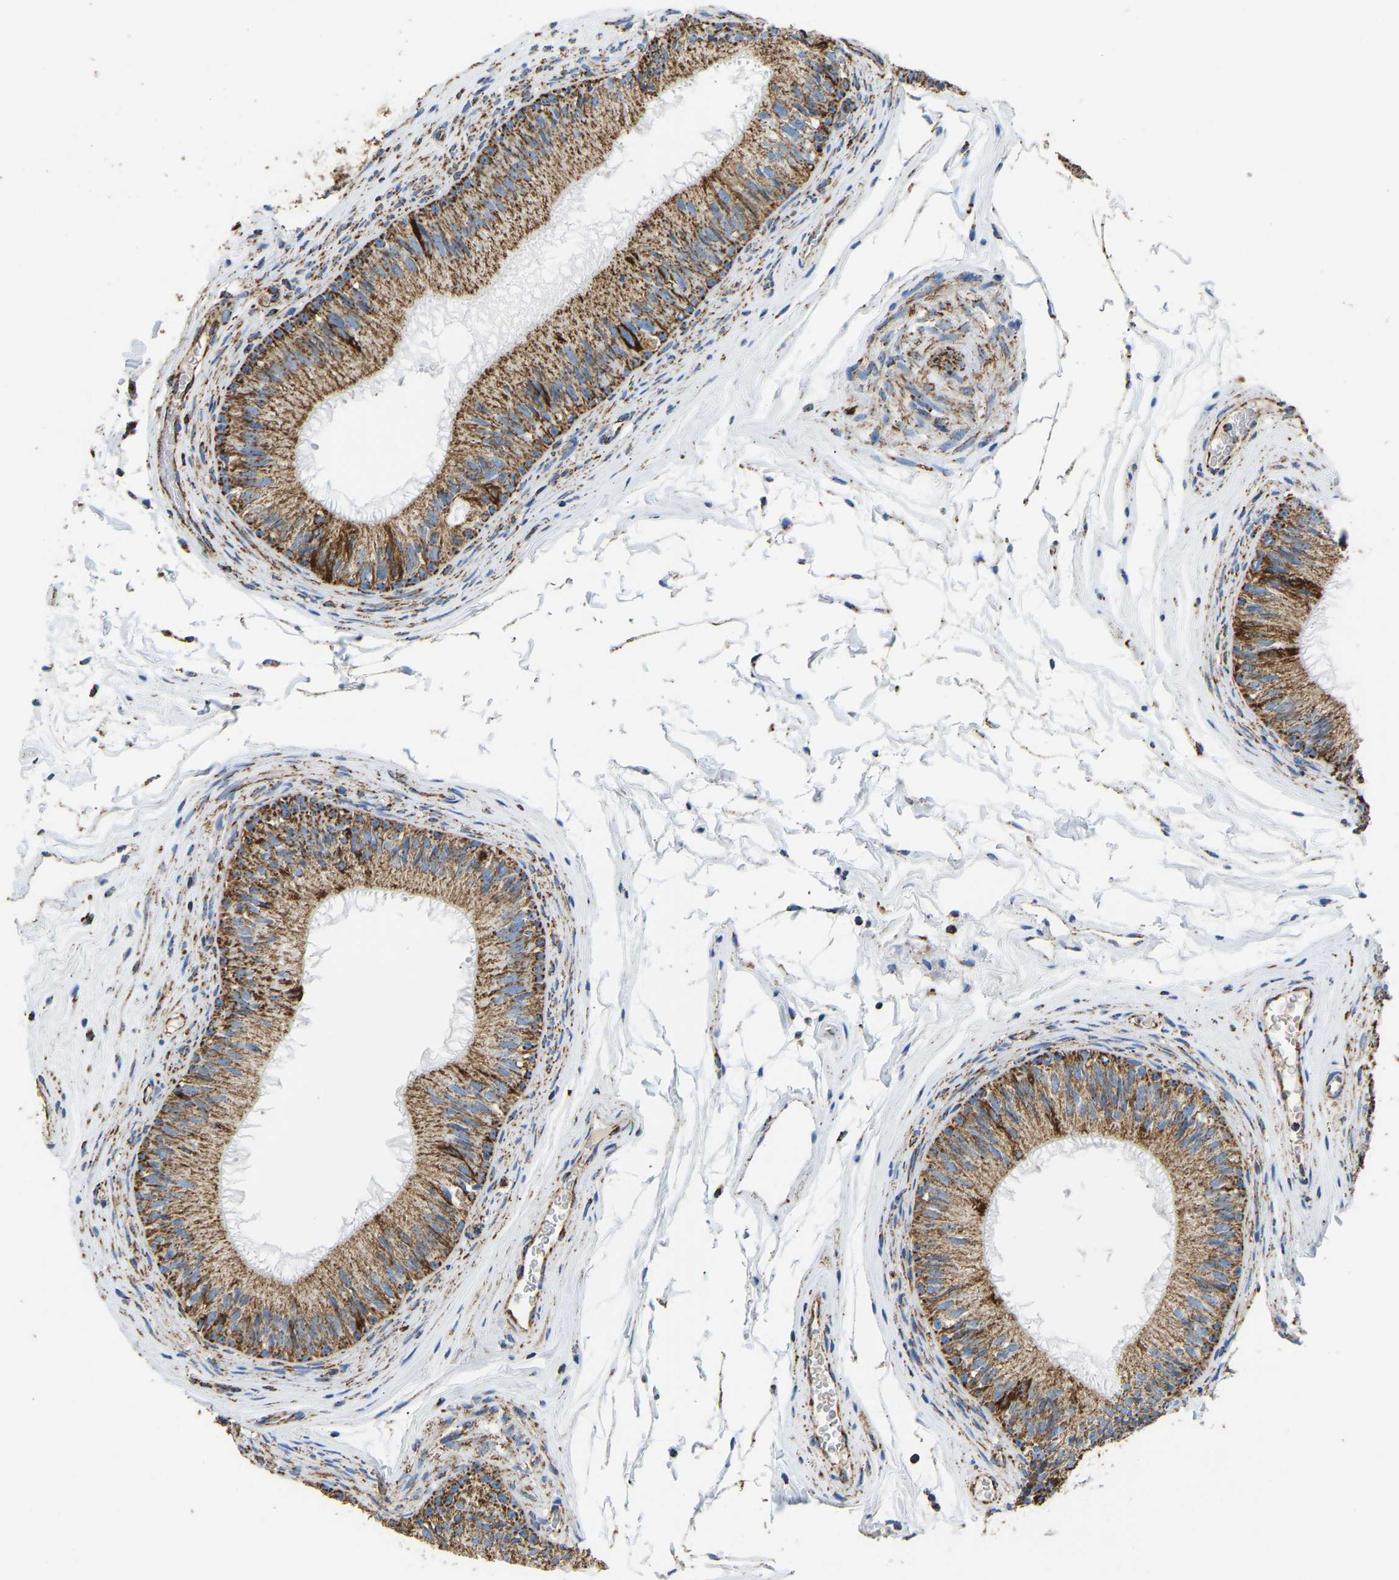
{"staining": {"intensity": "strong", "quantity": ">75%", "location": "cytoplasmic/membranous"}, "tissue": "epididymis", "cell_type": "Glandular cells", "image_type": "normal", "snomed": [{"axis": "morphology", "description": "Normal tissue, NOS"}, {"axis": "topography", "description": "Testis"}, {"axis": "topography", "description": "Epididymis"}], "caption": "Unremarkable epididymis reveals strong cytoplasmic/membranous expression in about >75% of glandular cells The protein is stained brown, and the nuclei are stained in blue (DAB IHC with brightfield microscopy, high magnification)..", "gene": "IRX6", "patient": {"sex": "male", "age": 36}}